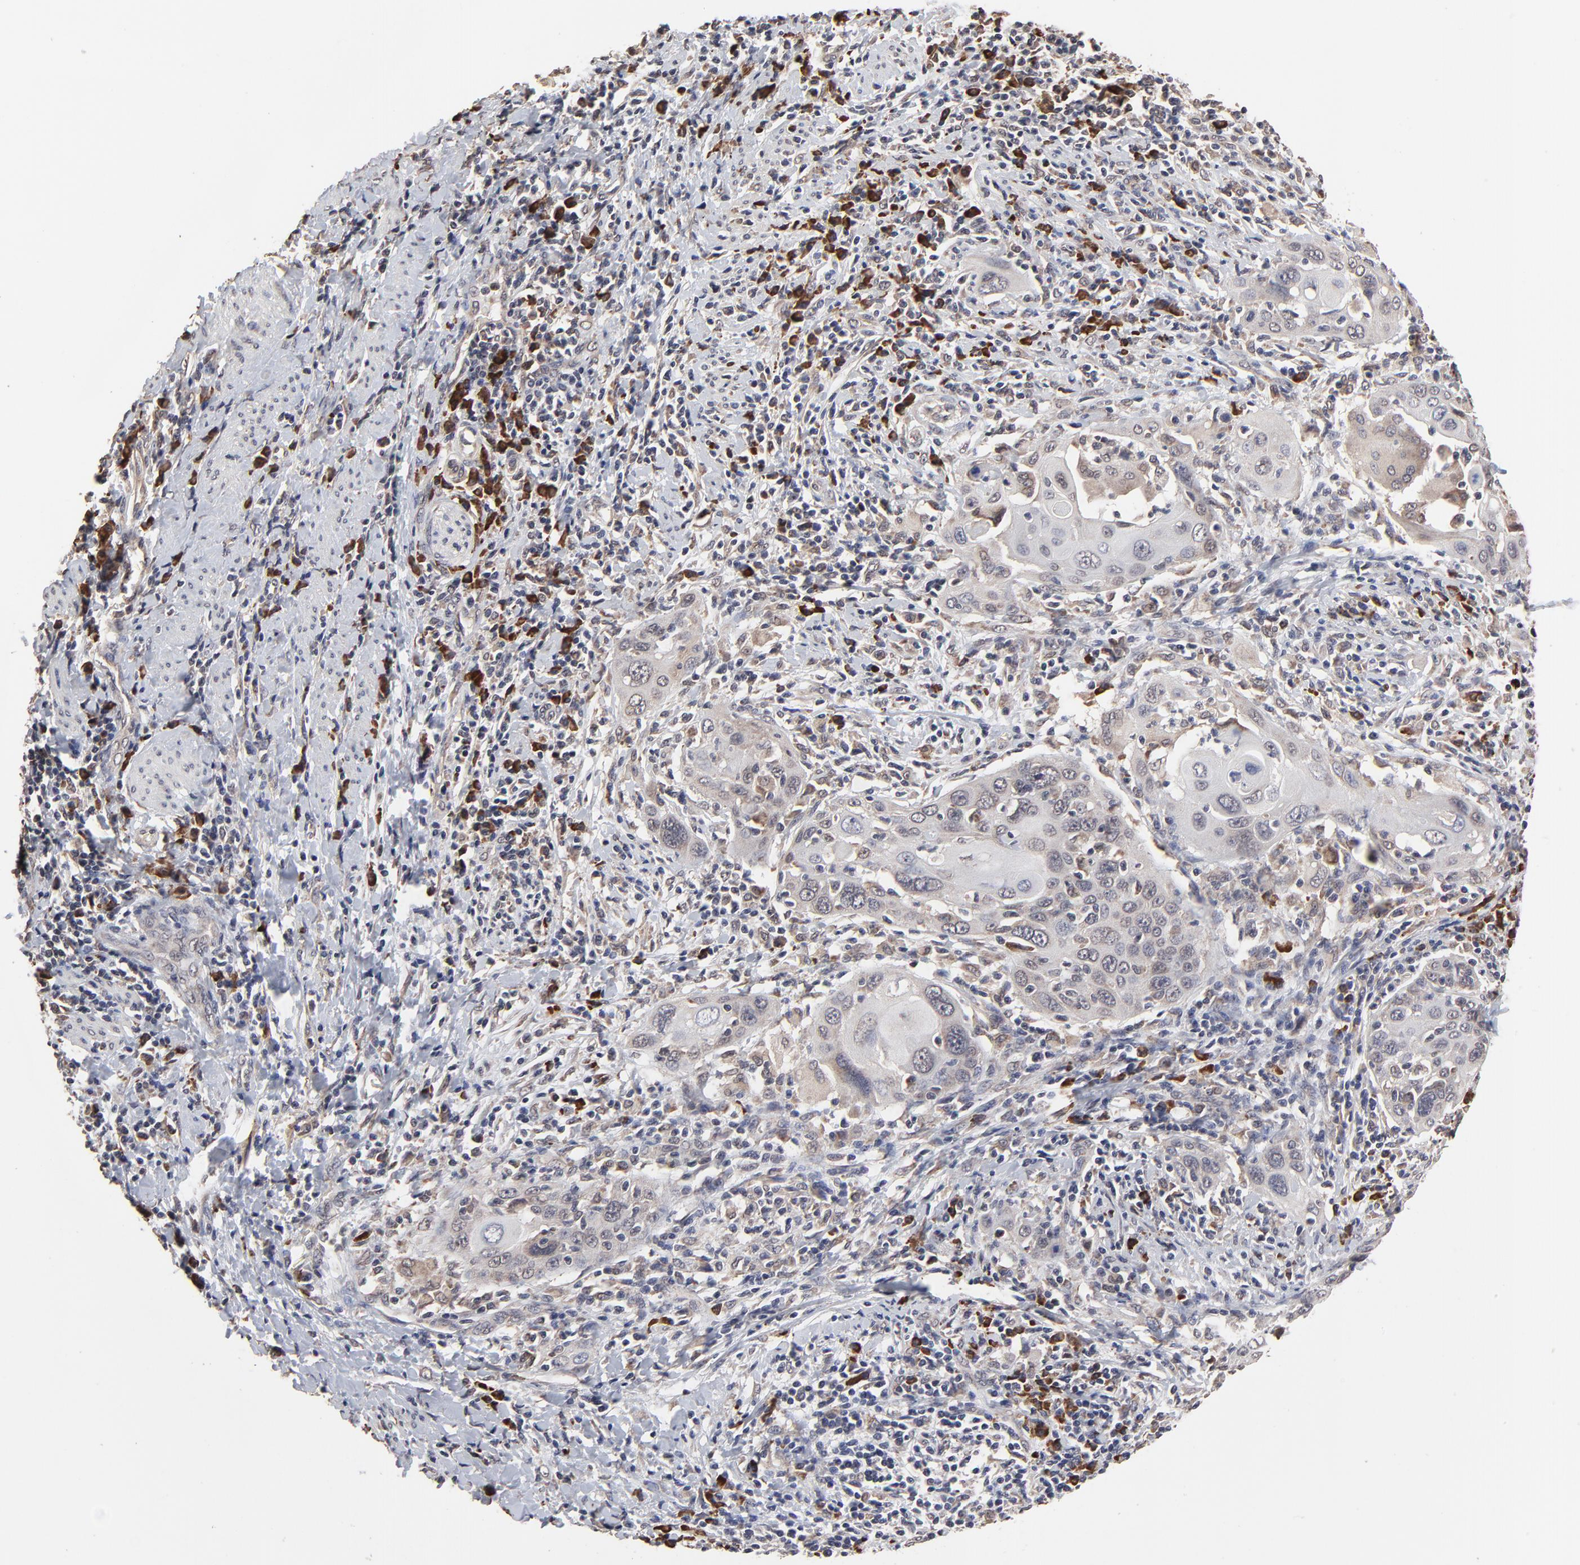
{"staining": {"intensity": "weak", "quantity": "<25%", "location": "cytoplasmic/membranous"}, "tissue": "cervical cancer", "cell_type": "Tumor cells", "image_type": "cancer", "snomed": [{"axis": "morphology", "description": "Squamous cell carcinoma, NOS"}, {"axis": "topography", "description": "Cervix"}], "caption": "Cervical cancer (squamous cell carcinoma) was stained to show a protein in brown. There is no significant positivity in tumor cells.", "gene": "CHM", "patient": {"sex": "female", "age": 54}}